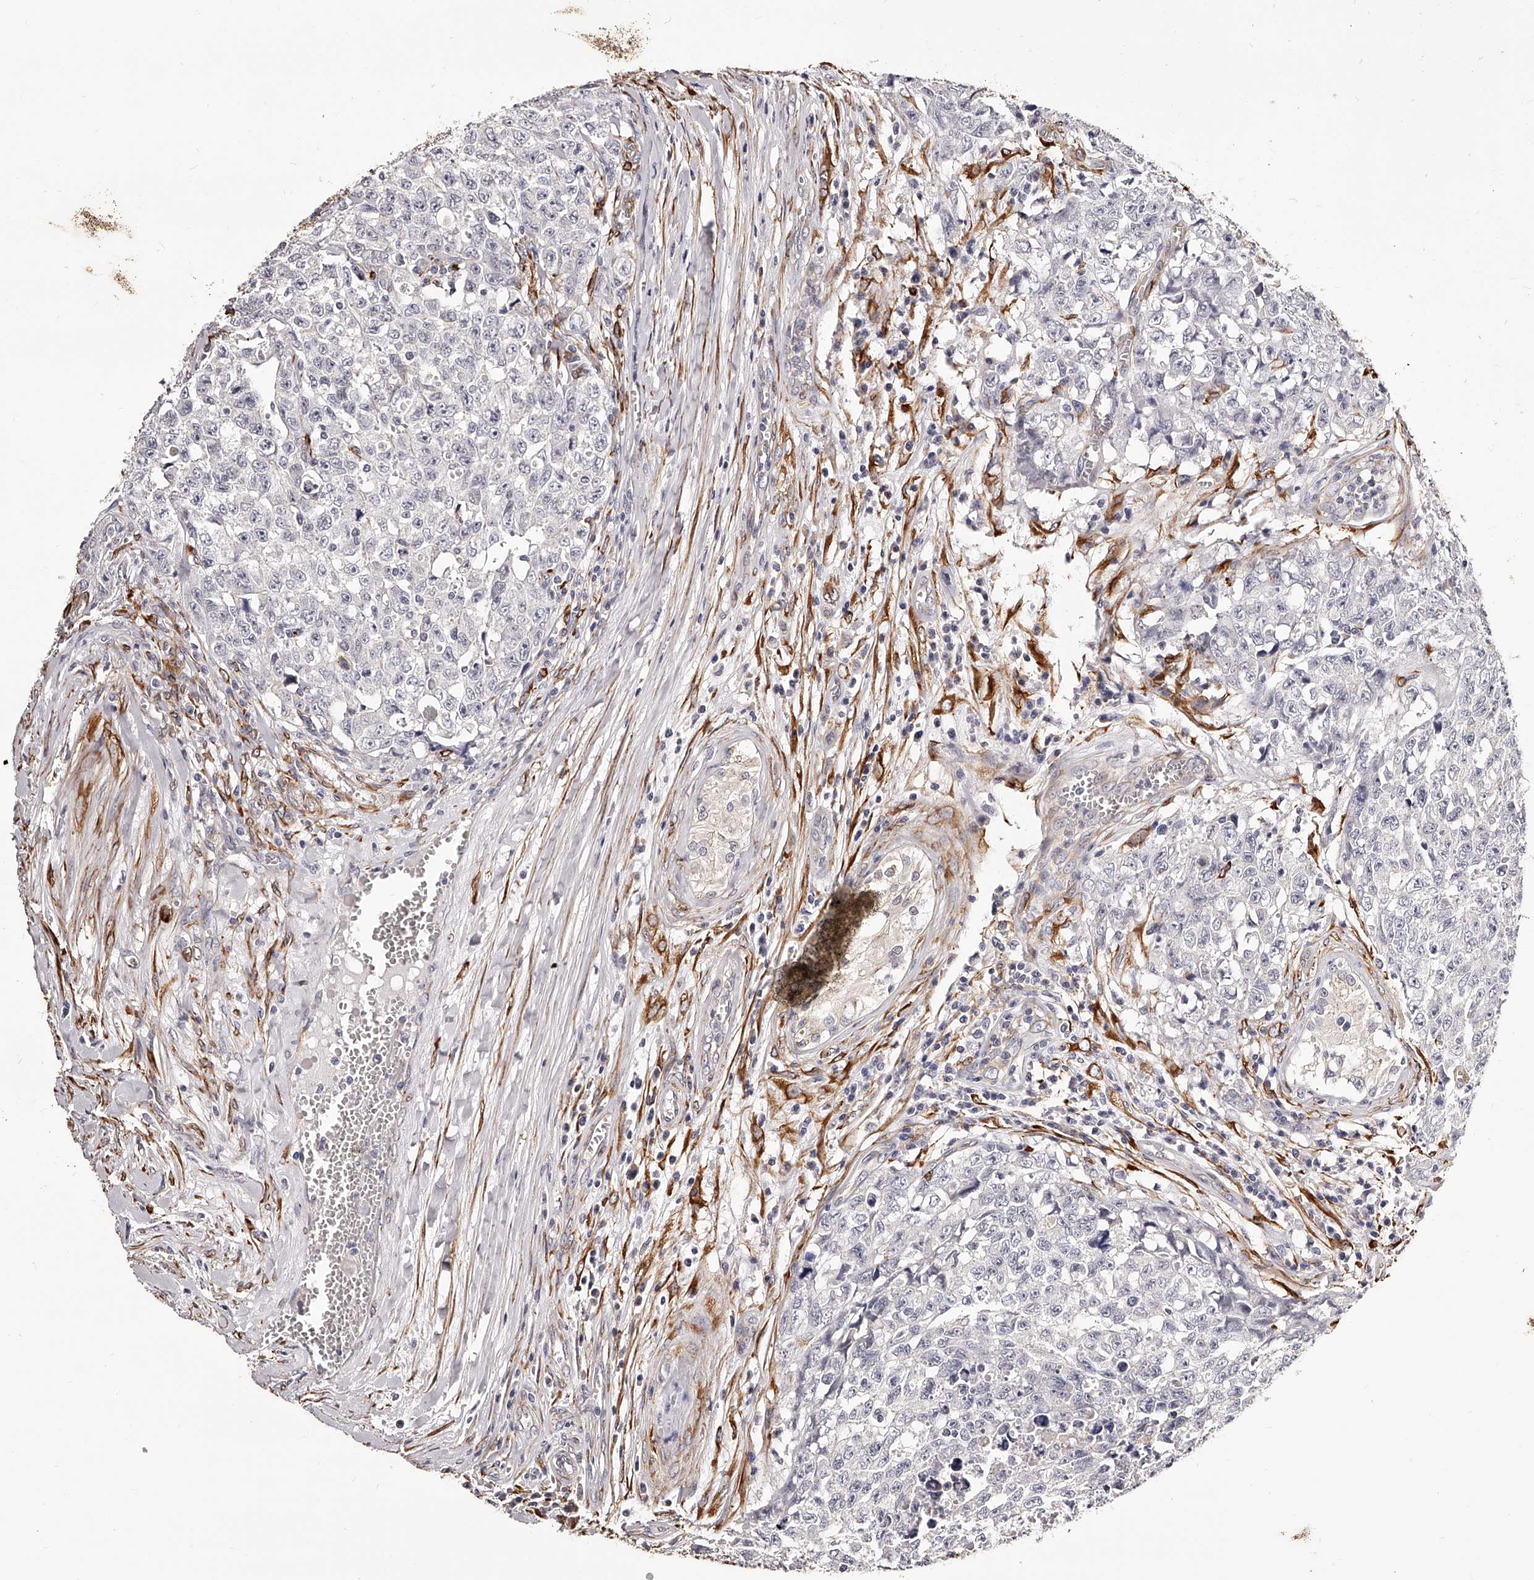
{"staining": {"intensity": "negative", "quantity": "none", "location": "none"}, "tissue": "testis cancer", "cell_type": "Tumor cells", "image_type": "cancer", "snomed": [{"axis": "morphology", "description": "Carcinoma, Embryonal, NOS"}, {"axis": "topography", "description": "Testis"}], "caption": "The micrograph displays no staining of tumor cells in testis cancer (embryonal carcinoma).", "gene": "CD82", "patient": {"sex": "male", "age": 28}}